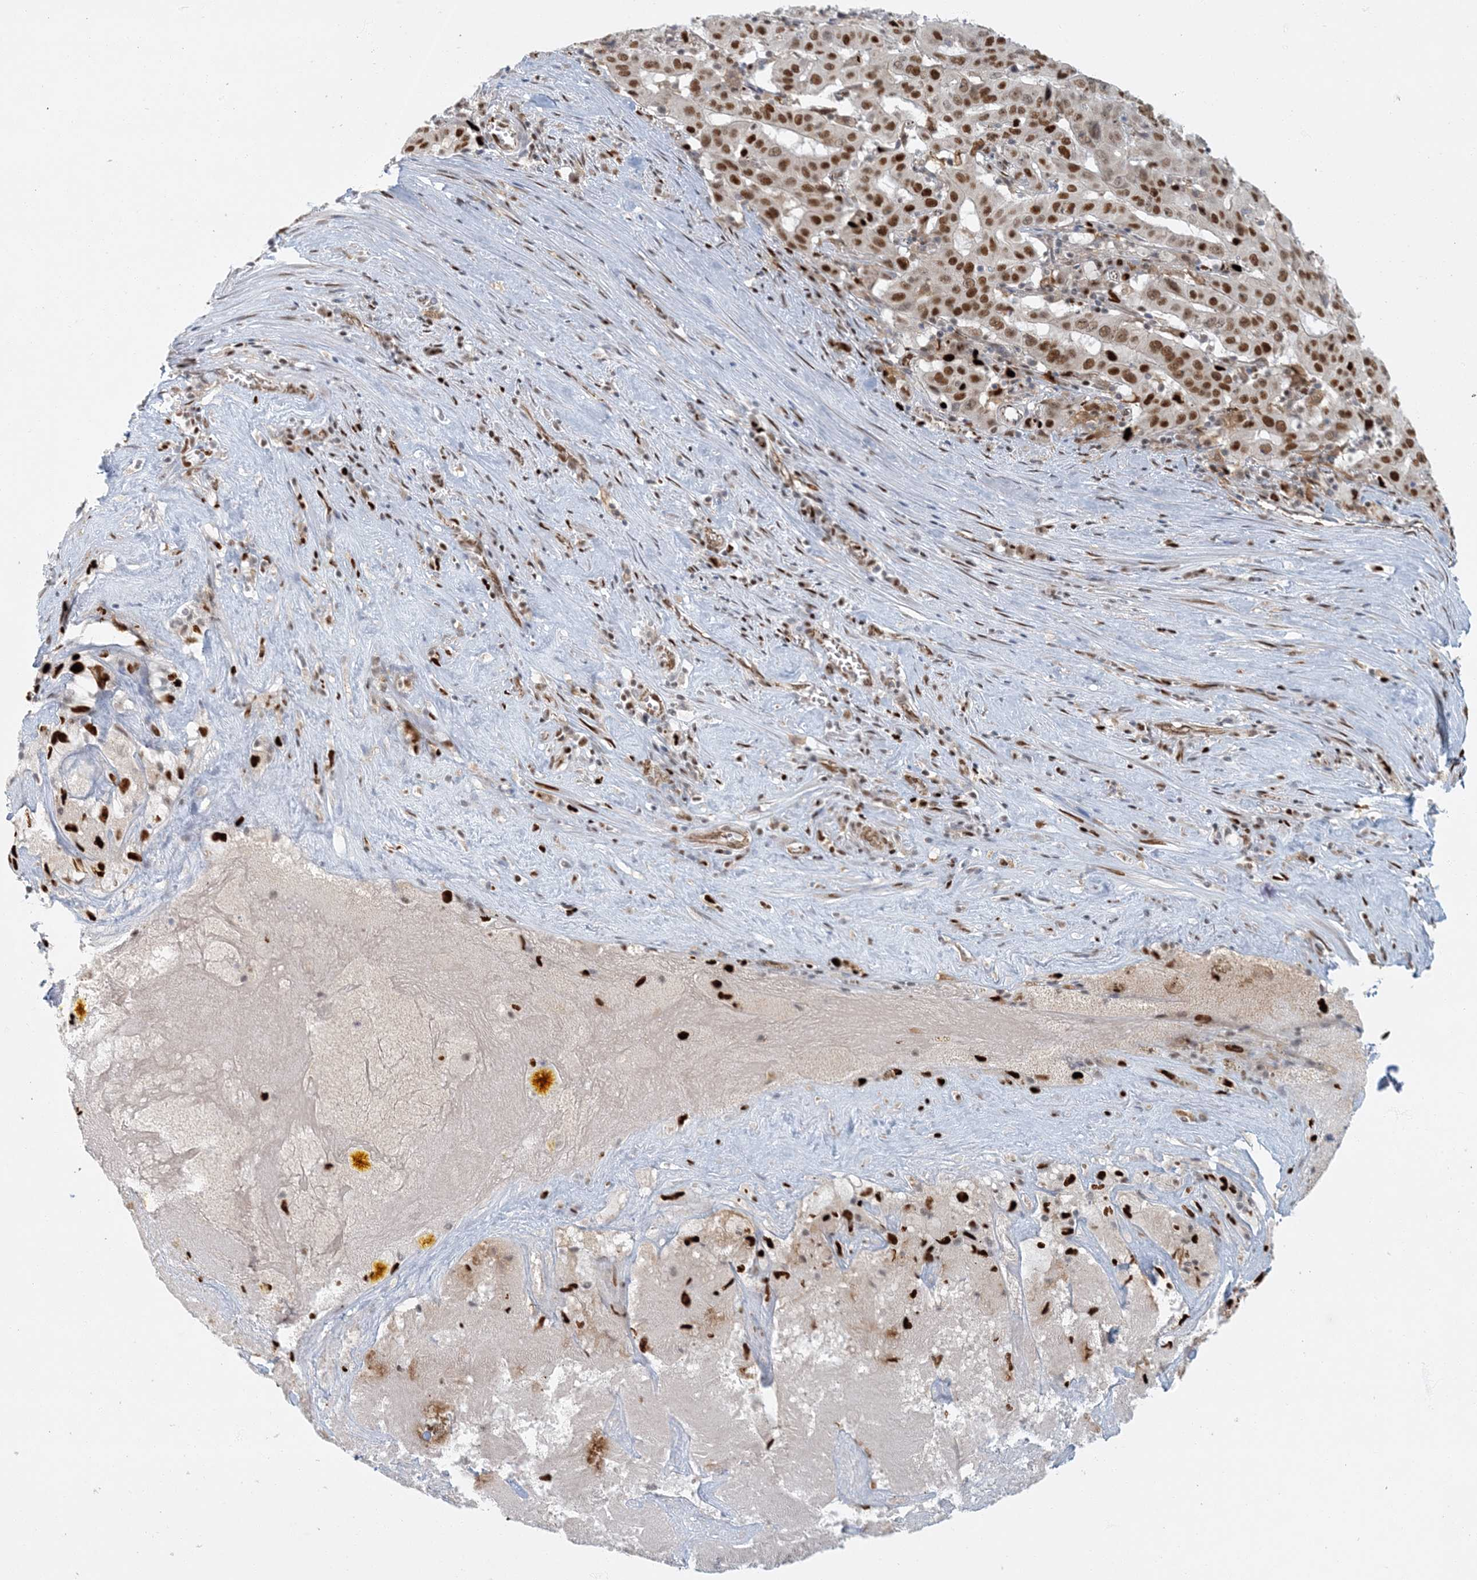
{"staining": {"intensity": "moderate", "quantity": ">75%", "location": "nuclear"}, "tissue": "pancreatic cancer", "cell_type": "Tumor cells", "image_type": "cancer", "snomed": [{"axis": "morphology", "description": "Adenocarcinoma, NOS"}, {"axis": "topography", "description": "Pancreas"}], "caption": "Protein expression analysis of adenocarcinoma (pancreatic) demonstrates moderate nuclear expression in approximately >75% of tumor cells.", "gene": "AK9", "patient": {"sex": "male", "age": 63}}